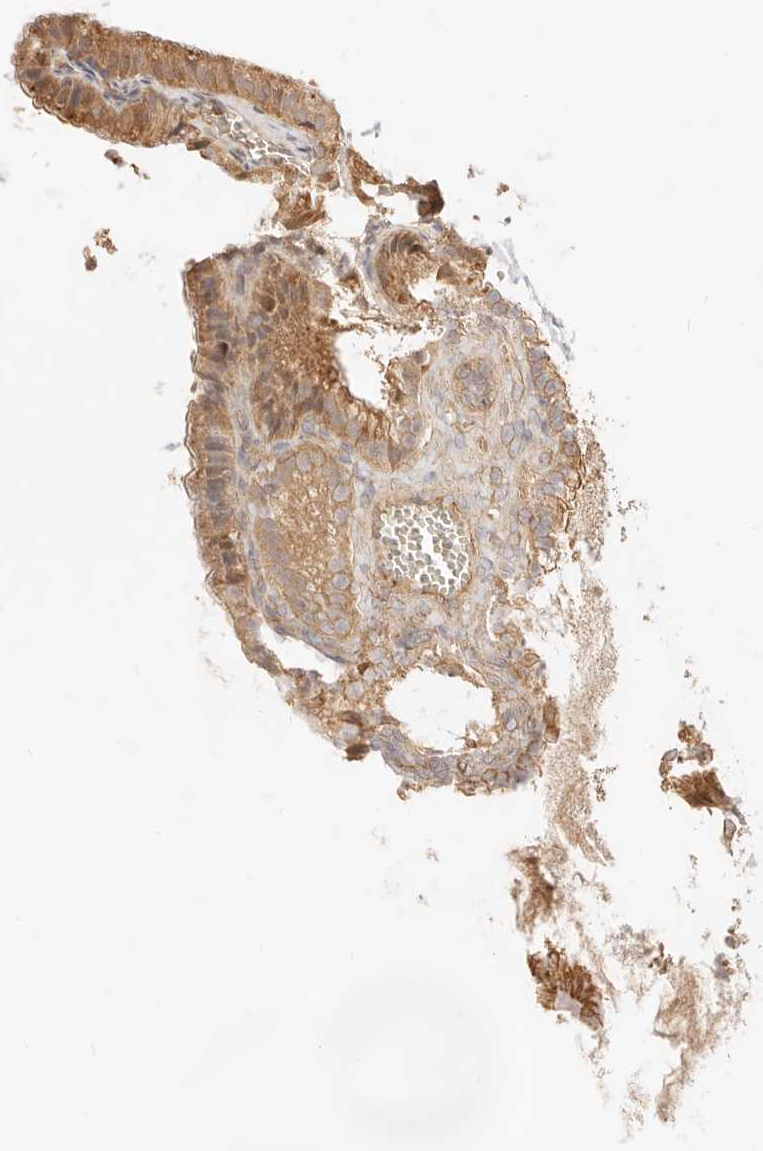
{"staining": {"intensity": "strong", "quantity": ">75%", "location": "cytoplasmic/membranous"}, "tissue": "gallbladder", "cell_type": "Glandular cells", "image_type": "normal", "snomed": [{"axis": "morphology", "description": "Normal tissue, NOS"}, {"axis": "topography", "description": "Gallbladder"}], "caption": "Gallbladder stained with a brown dye displays strong cytoplasmic/membranous positive positivity in about >75% of glandular cells.", "gene": "UBXN10", "patient": {"sex": "male", "age": 38}}